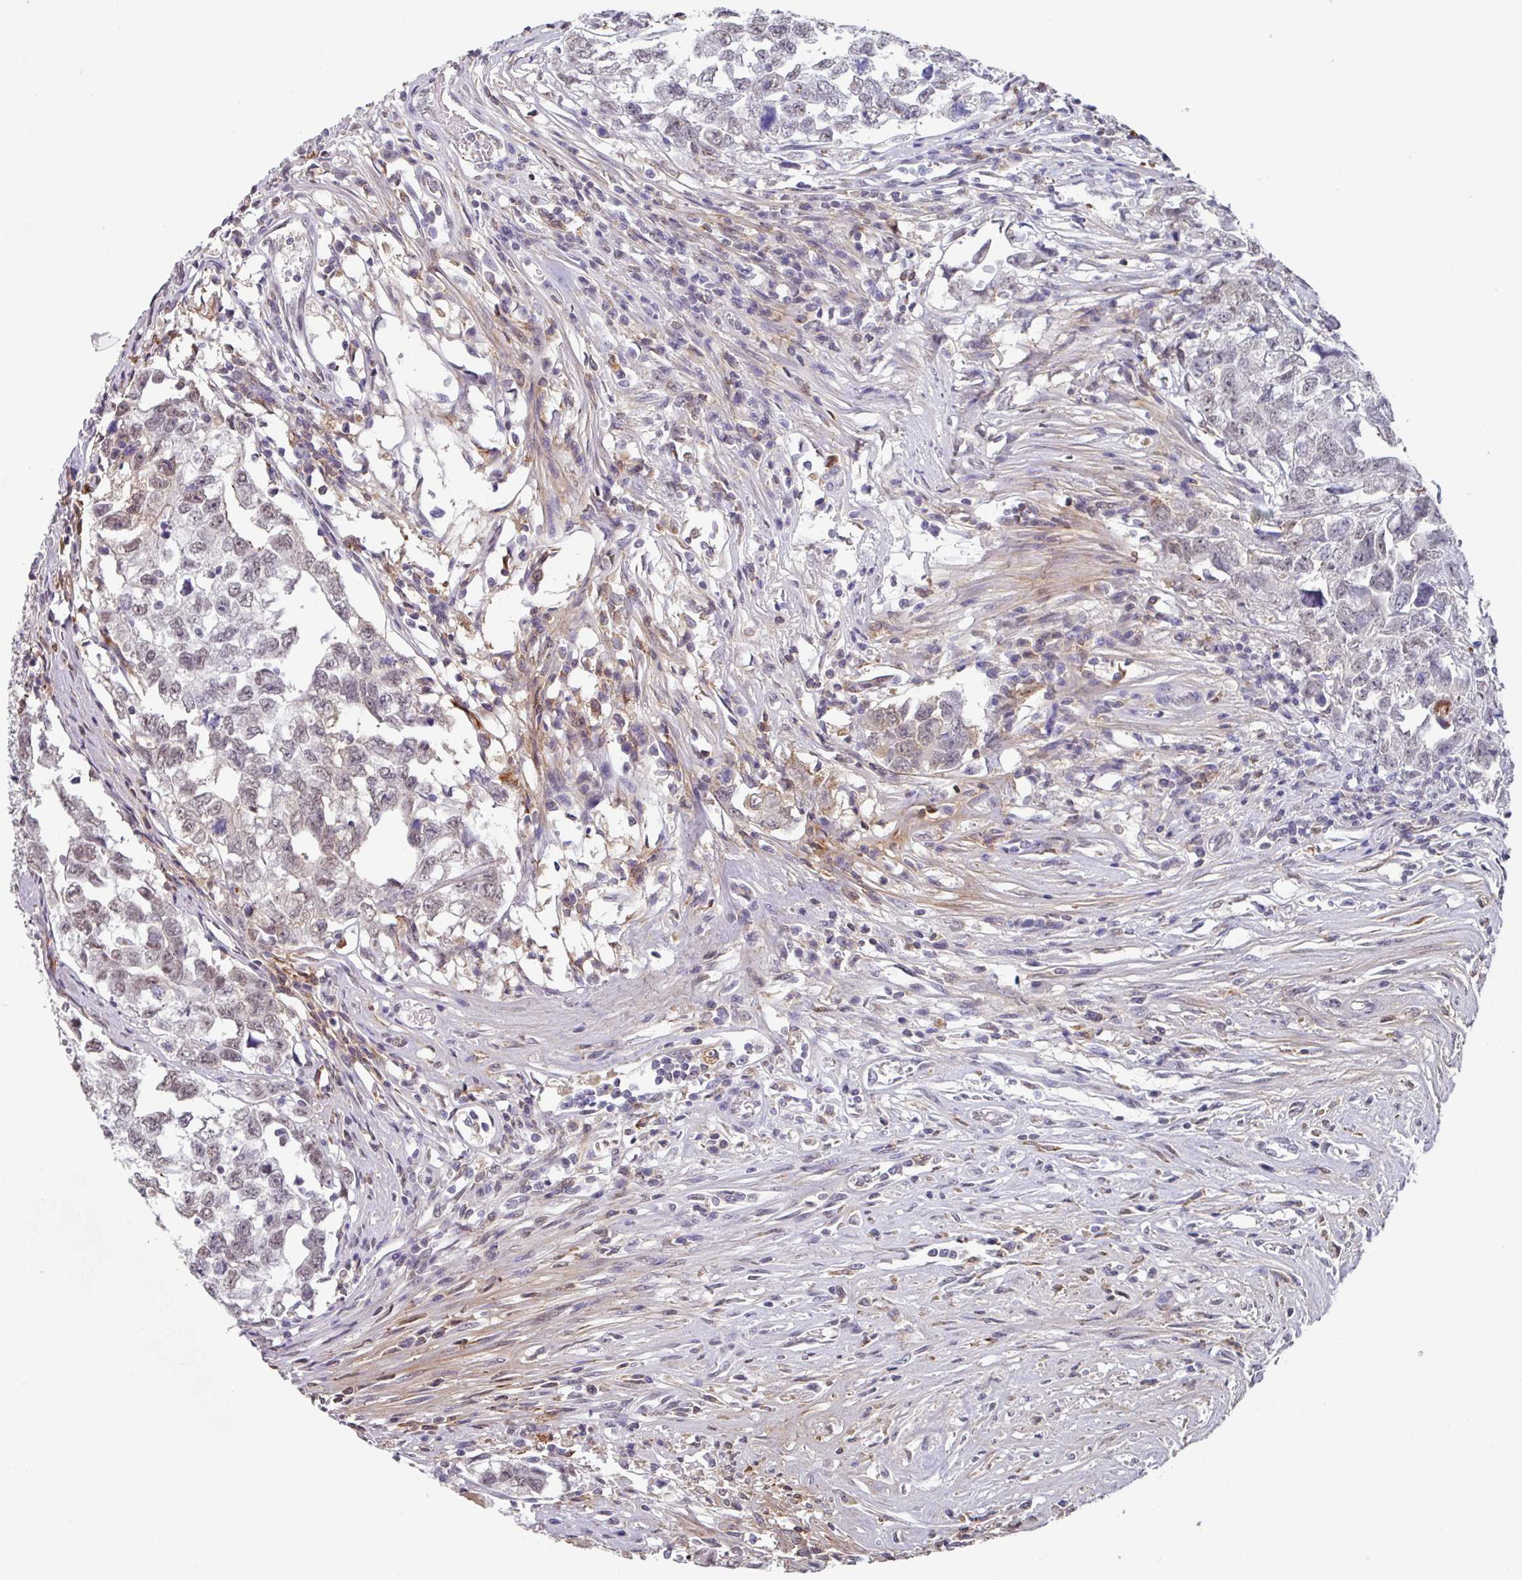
{"staining": {"intensity": "weak", "quantity": "<25%", "location": "cytoplasmic/membranous"}, "tissue": "testis cancer", "cell_type": "Tumor cells", "image_type": "cancer", "snomed": [{"axis": "morphology", "description": "Carcinoma, Embryonal, NOS"}, {"axis": "topography", "description": "Testis"}], "caption": "A micrograph of human testis cancer is negative for staining in tumor cells.", "gene": "C1QB", "patient": {"sex": "male", "age": 22}}